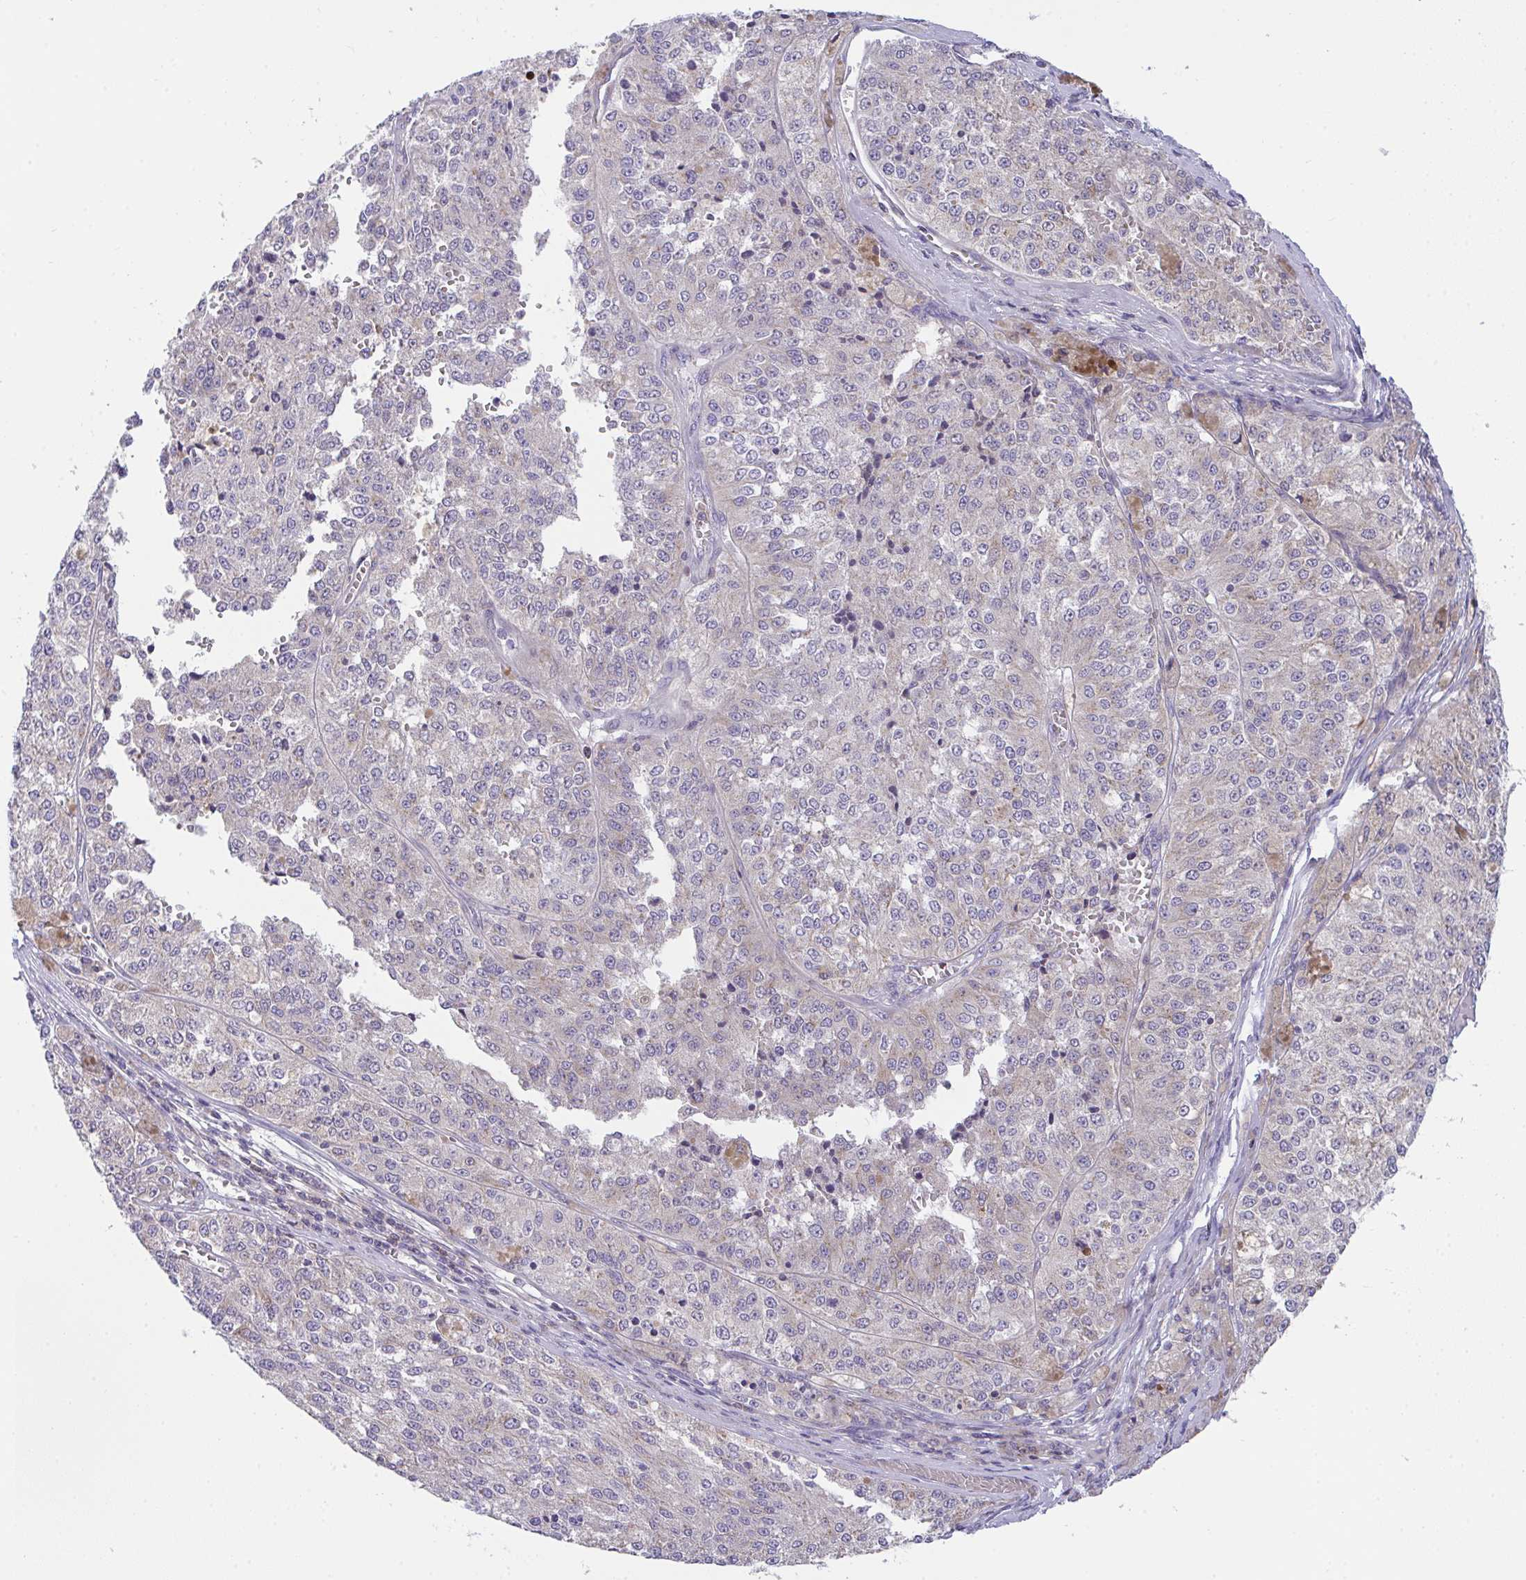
{"staining": {"intensity": "weak", "quantity": "25%-75%", "location": "cytoplasmic/membranous"}, "tissue": "melanoma", "cell_type": "Tumor cells", "image_type": "cancer", "snomed": [{"axis": "morphology", "description": "Malignant melanoma, Metastatic site"}, {"axis": "topography", "description": "Lymph node"}], "caption": "IHC of melanoma displays low levels of weak cytoplasmic/membranous expression in about 25%-75% of tumor cells. (DAB IHC with brightfield microscopy, high magnification).", "gene": "MIA3", "patient": {"sex": "female", "age": 64}}